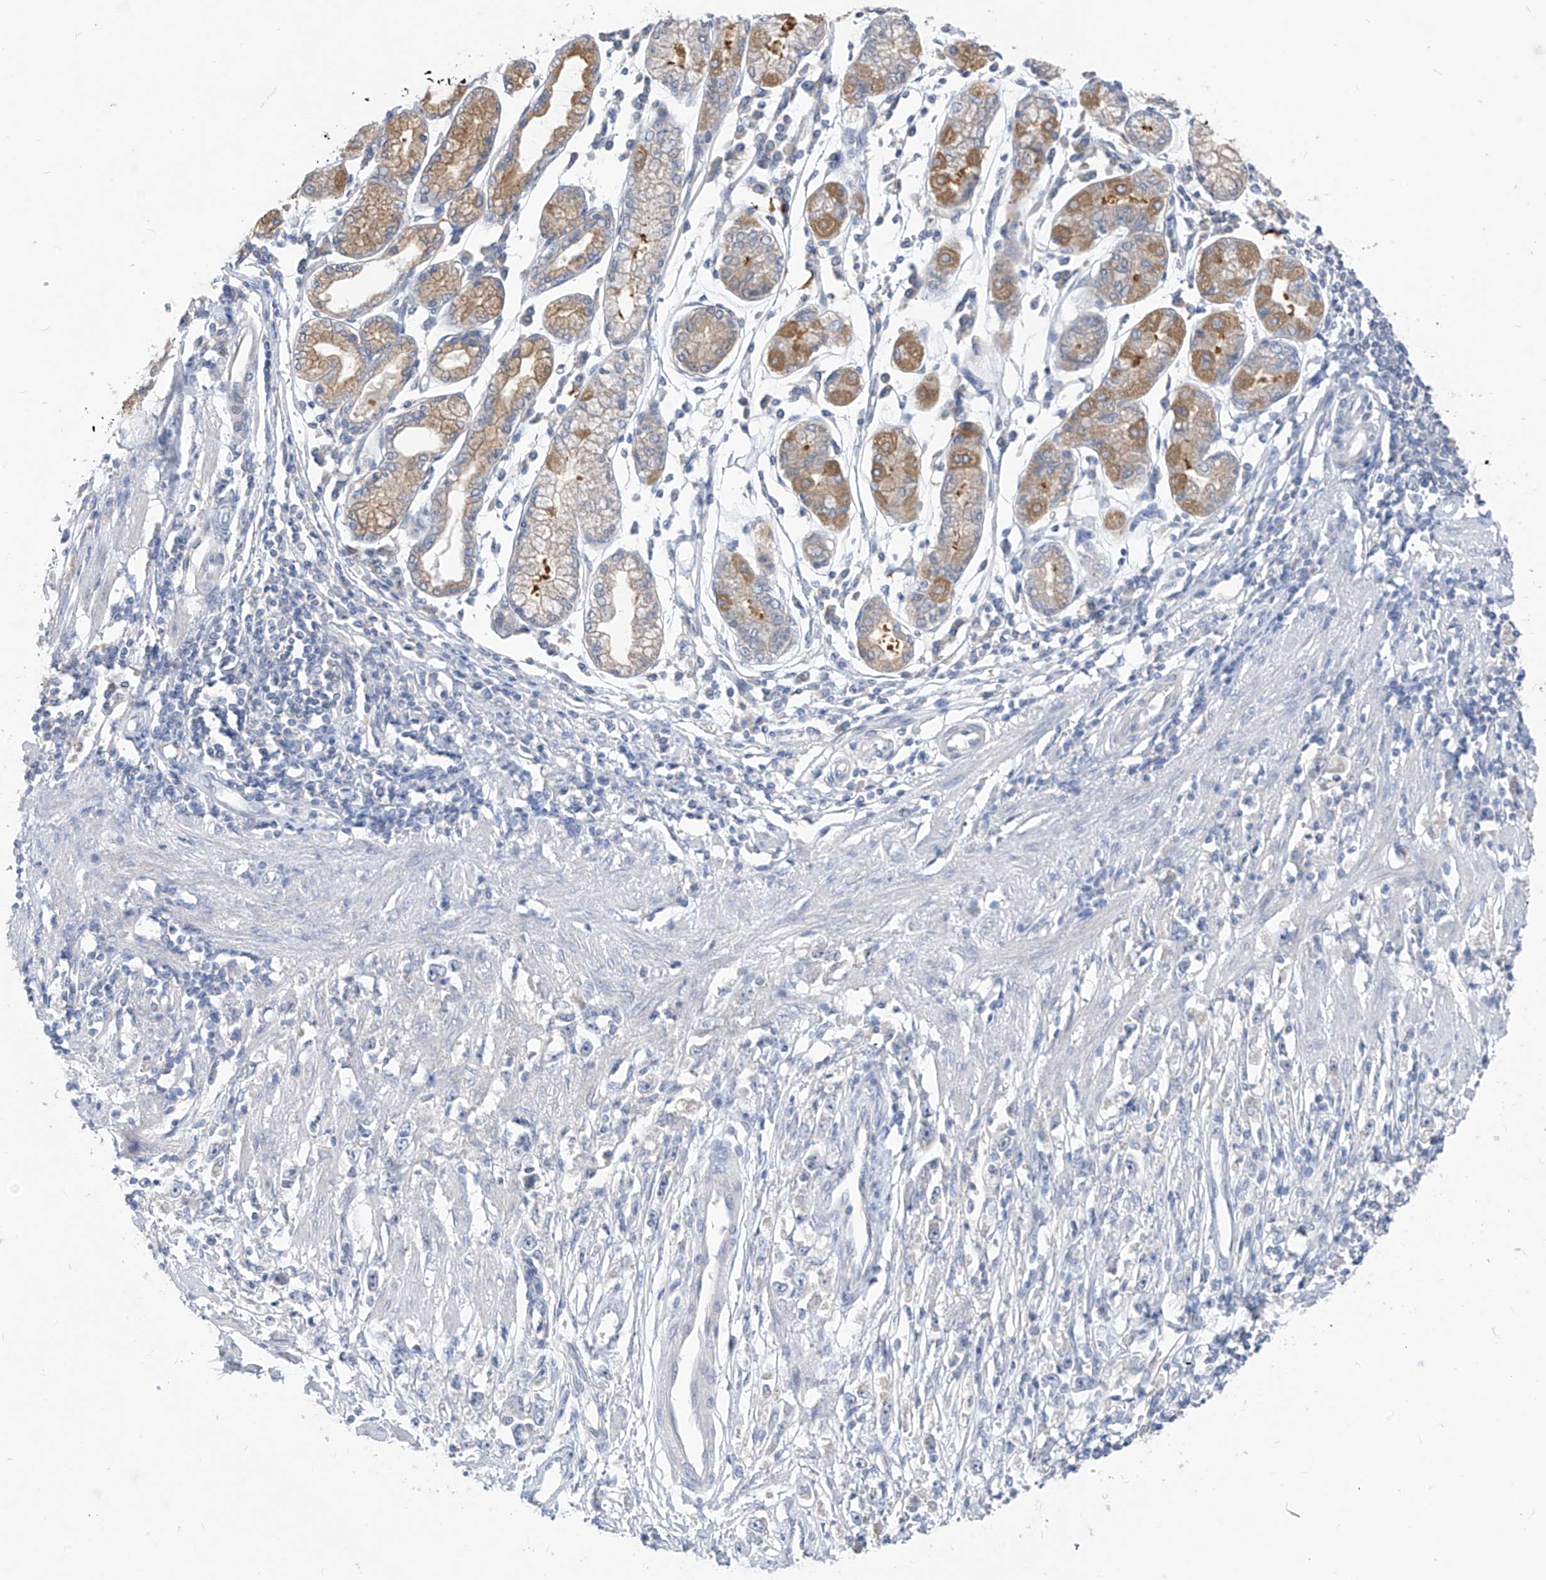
{"staining": {"intensity": "negative", "quantity": "none", "location": "none"}, "tissue": "stomach cancer", "cell_type": "Tumor cells", "image_type": "cancer", "snomed": [{"axis": "morphology", "description": "Adenocarcinoma, NOS"}, {"axis": "topography", "description": "Stomach"}], "caption": "Tumor cells show no significant protein staining in stomach adenocarcinoma.", "gene": "LDAH", "patient": {"sex": "female", "age": 59}}